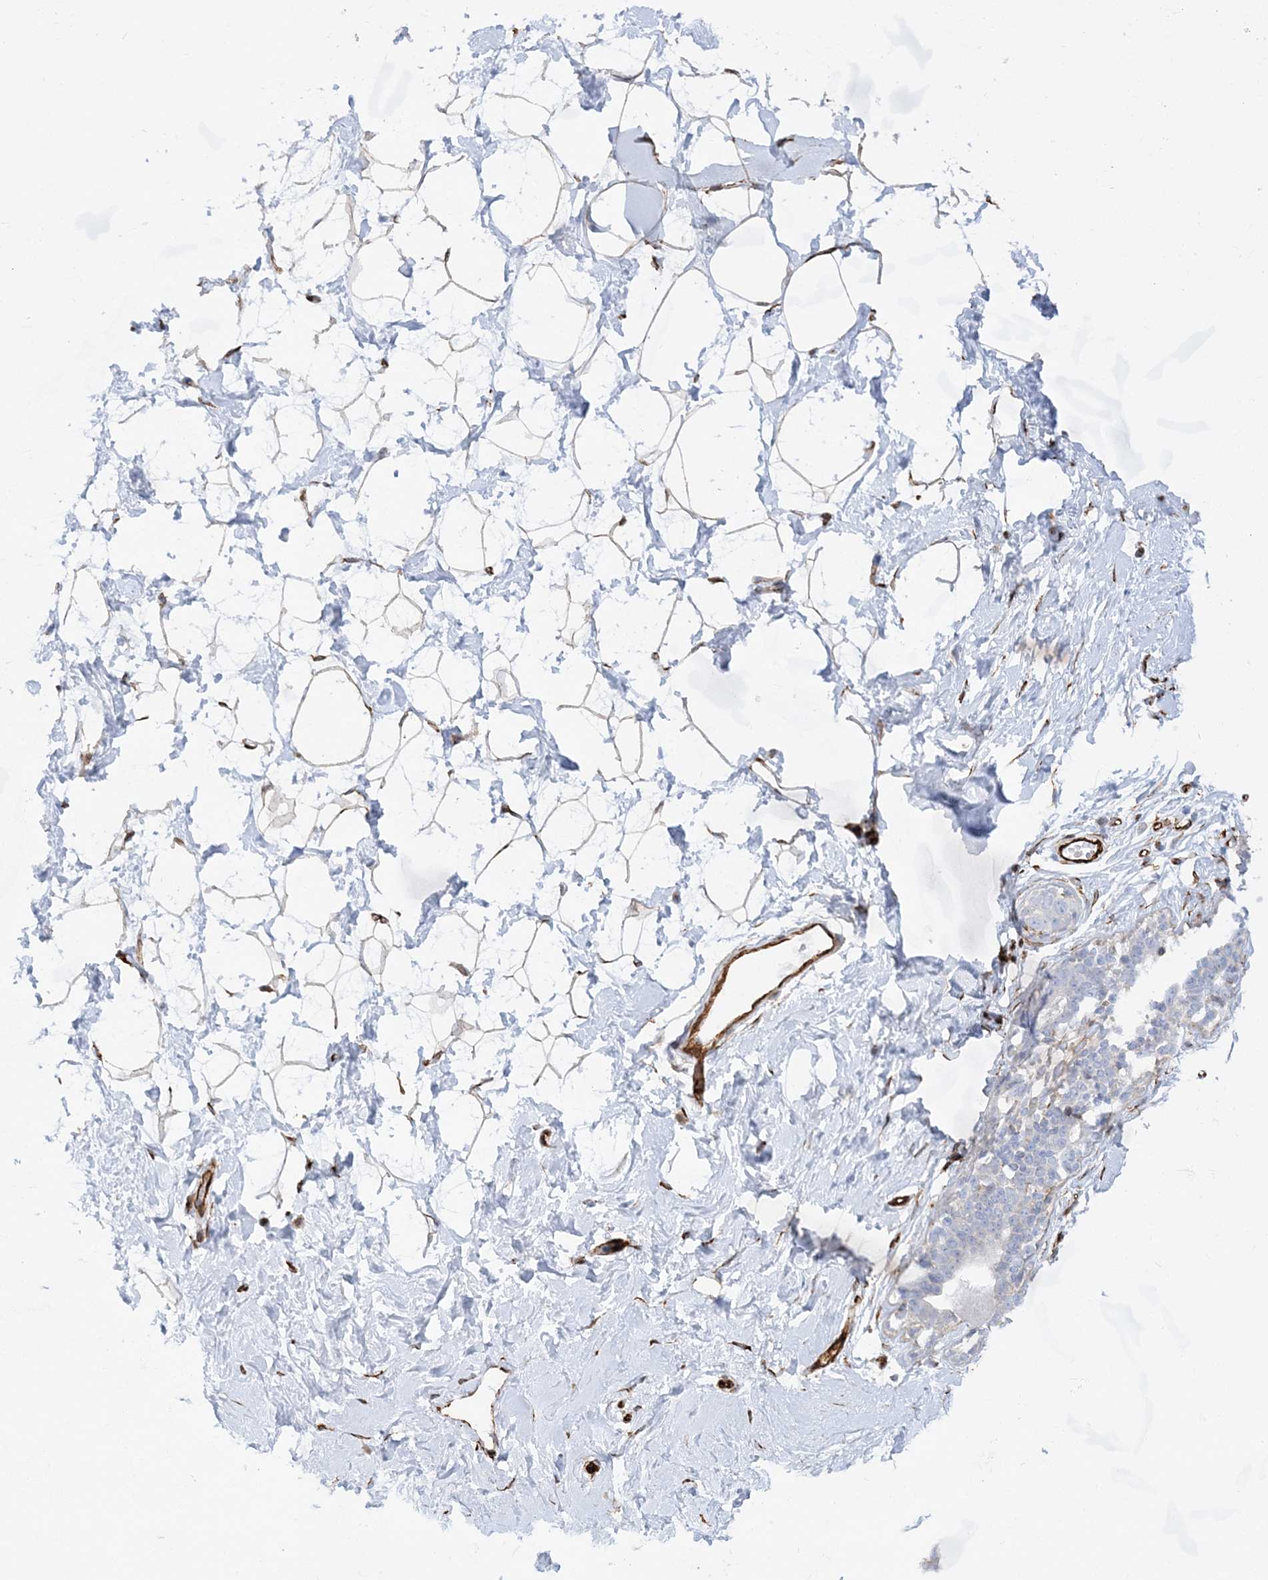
{"staining": {"intensity": "moderate", "quantity": ">75%", "location": "cytoplasmic/membranous,nuclear"}, "tissue": "breast", "cell_type": "Adipocytes", "image_type": "normal", "snomed": [{"axis": "morphology", "description": "Normal tissue, NOS"}, {"axis": "morphology", "description": "Adenoma, NOS"}, {"axis": "topography", "description": "Breast"}], "caption": "Breast stained with immunohistochemistry reveals moderate cytoplasmic/membranous,nuclear staining in approximately >75% of adipocytes. Nuclei are stained in blue.", "gene": "SCLT1", "patient": {"sex": "female", "age": 23}}